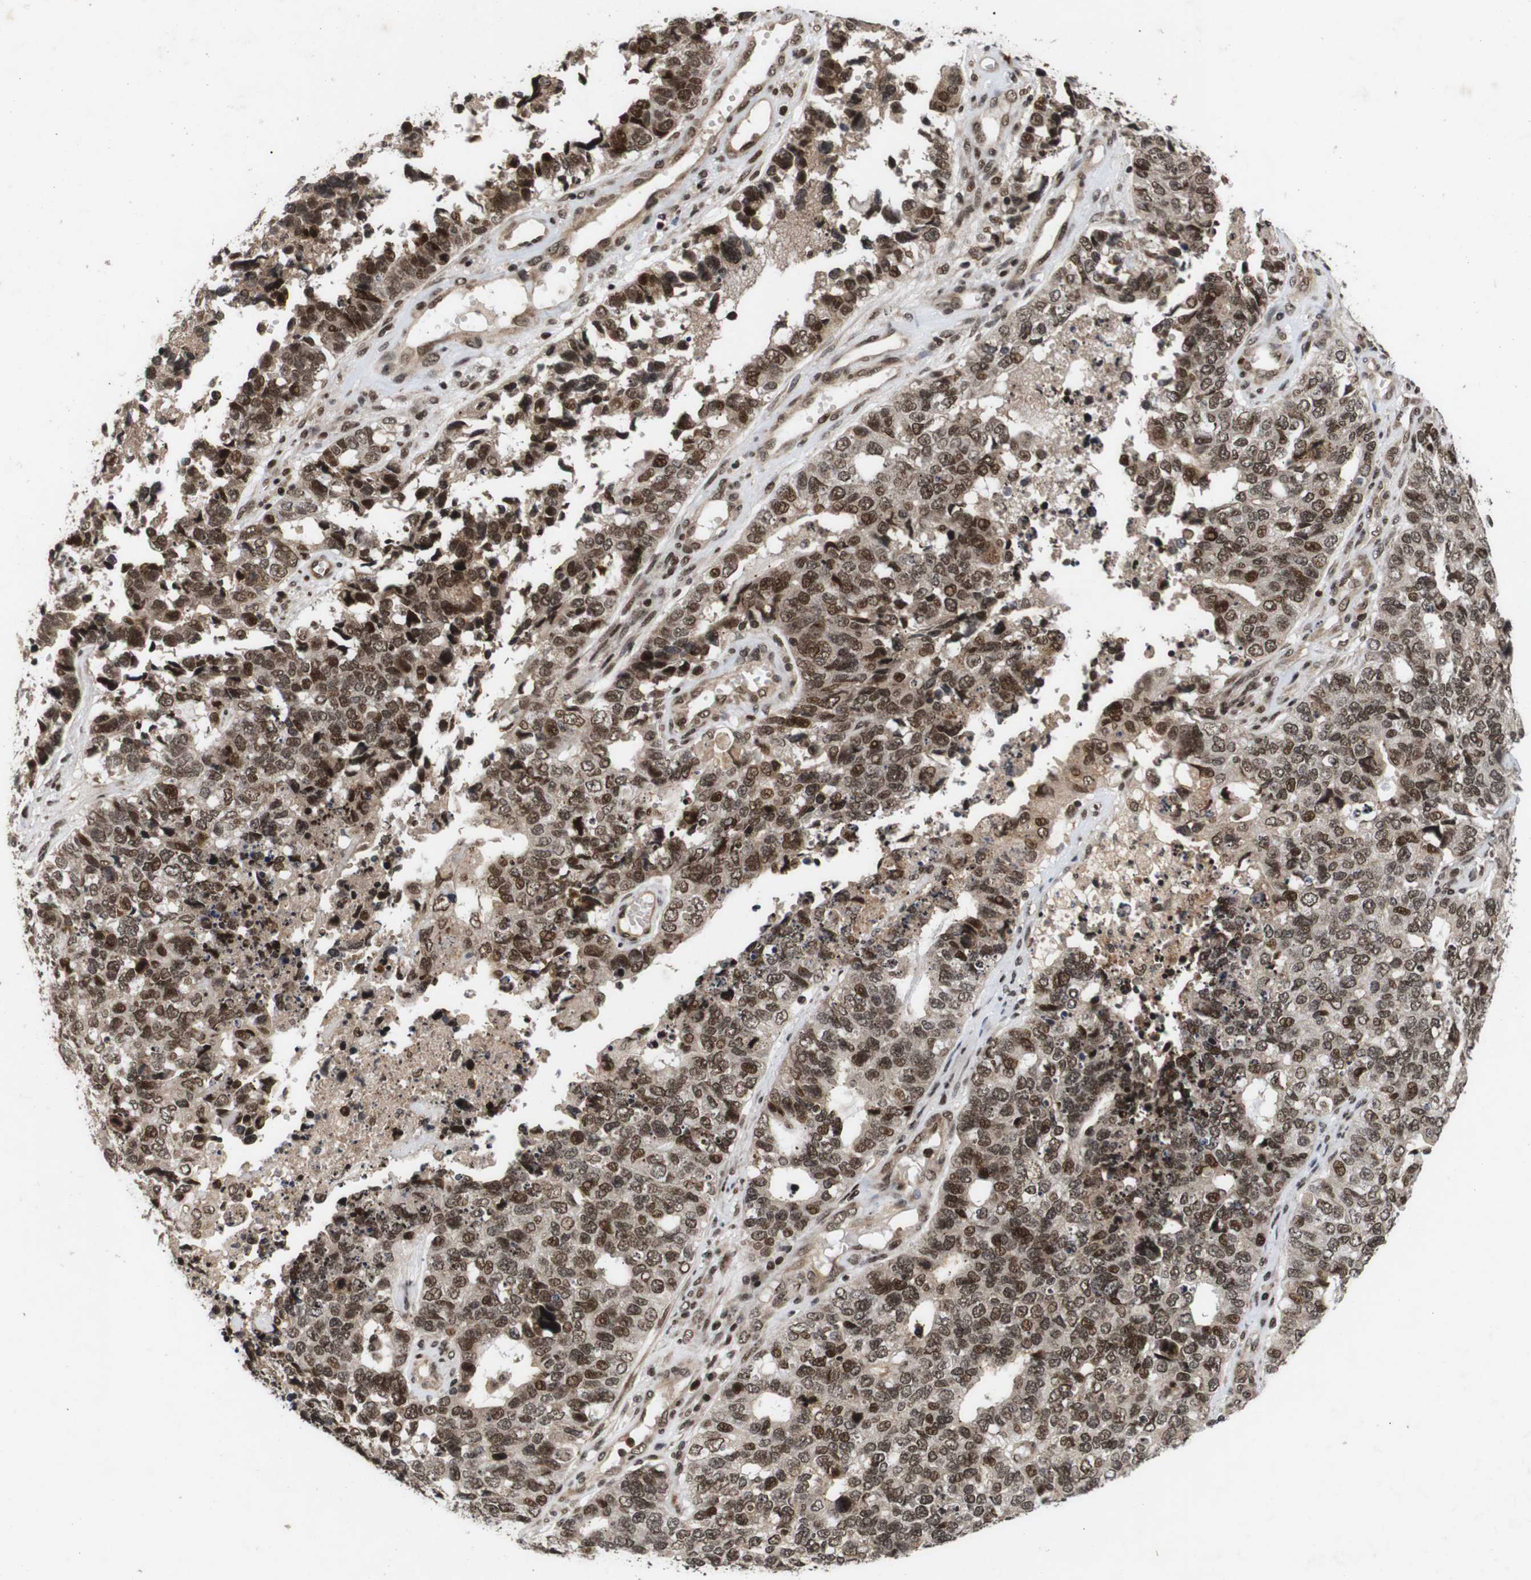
{"staining": {"intensity": "moderate", "quantity": ">75%", "location": "nuclear"}, "tissue": "cervical cancer", "cell_type": "Tumor cells", "image_type": "cancer", "snomed": [{"axis": "morphology", "description": "Squamous cell carcinoma, NOS"}, {"axis": "topography", "description": "Cervix"}], "caption": "This is a histology image of IHC staining of cervical squamous cell carcinoma, which shows moderate expression in the nuclear of tumor cells.", "gene": "KIF23", "patient": {"sex": "female", "age": 63}}